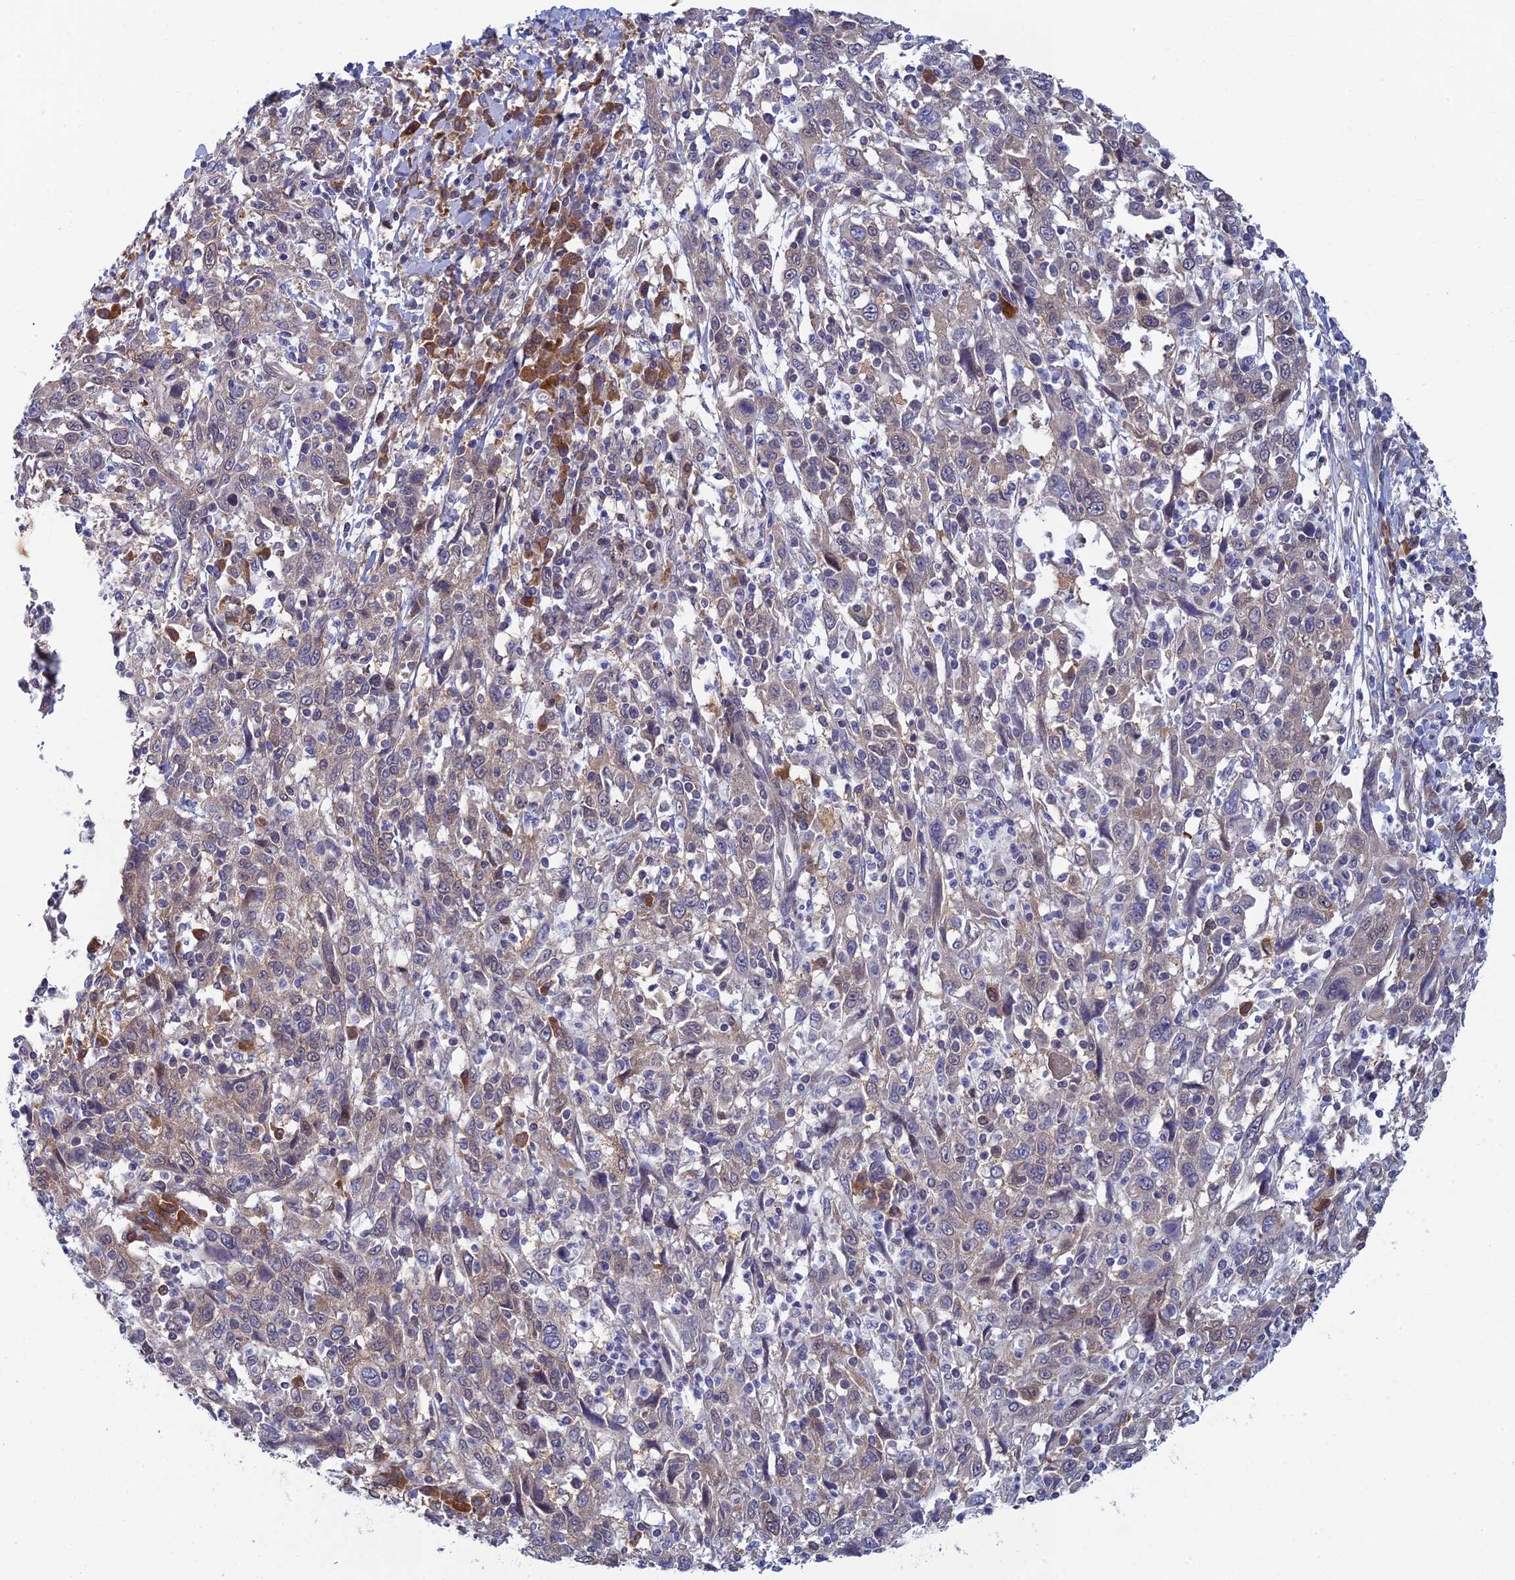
{"staining": {"intensity": "weak", "quantity": "<25%", "location": "cytoplasmic/membranous"}, "tissue": "cervical cancer", "cell_type": "Tumor cells", "image_type": "cancer", "snomed": [{"axis": "morphology", "description": "Squamous cell carcinoma, NOS"}, {"axis": "topography", "description": "Cervix"}], "caption": "An immunohistochemistry photomicrograph of cervical cancer is shown. There is no staining in tumor cells of cervical cancer. Brightfield microscopy of IHC stained with DAB (3,3'-diaminobenzidine) (brown) and hematoxylin (blue), captured at high magnification.", "gene": "SRA1", "patient": {"sex": "female", "age": 46}}